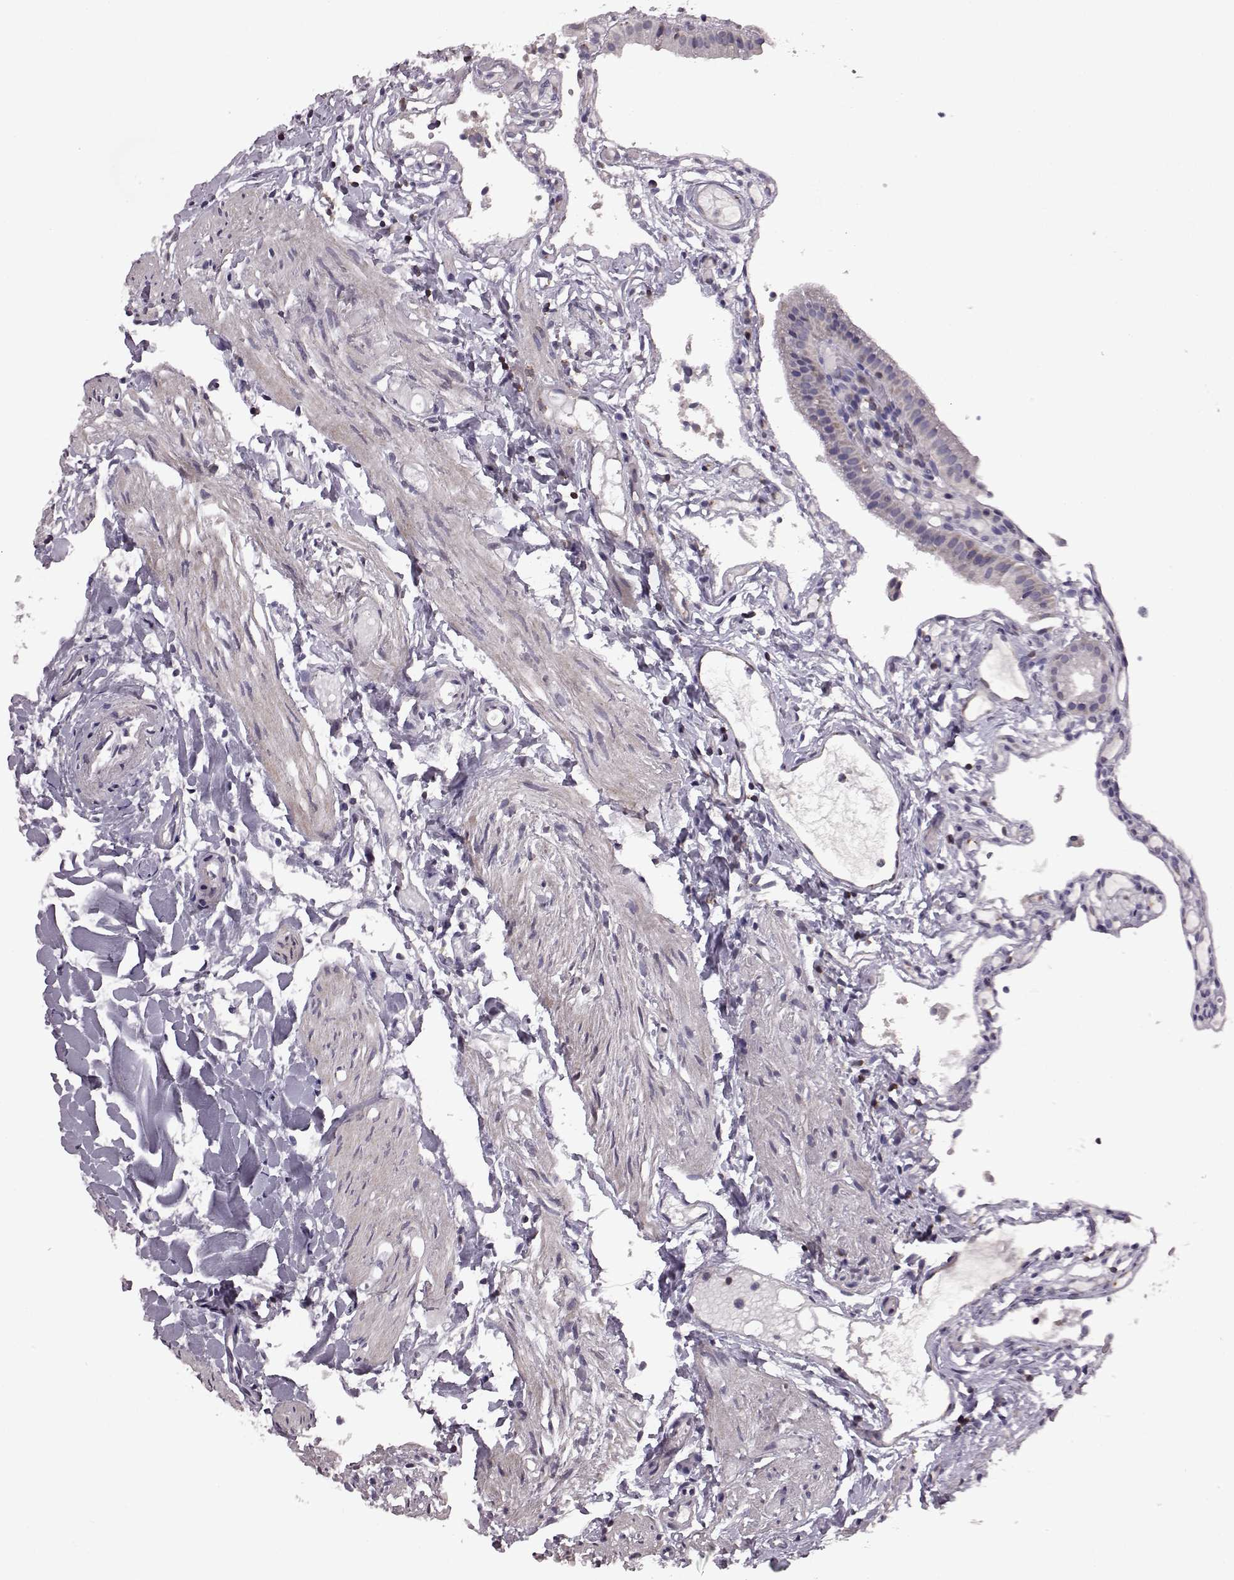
{"staining": {"intensity": "negative", "quantity": "none", "location": "none"}, "tissue": "gallbladder", "cell_type": "Glandular cells", "image_type": "normal", "snomed": [{"axis": "morphology", "description": "Normal tissue, NOS"}, {"axis": "topography", "description": "Gallbladder"}], "caption": "There is no significant staining in glandular cells of gallbladder. (Brightfield microscopy of DAB (3,3'-diaminobenzidine) immunohistochemistry at high magnification).", "gene": "CDC42SE1", "patient": {"sex": "female", "age": 47}}